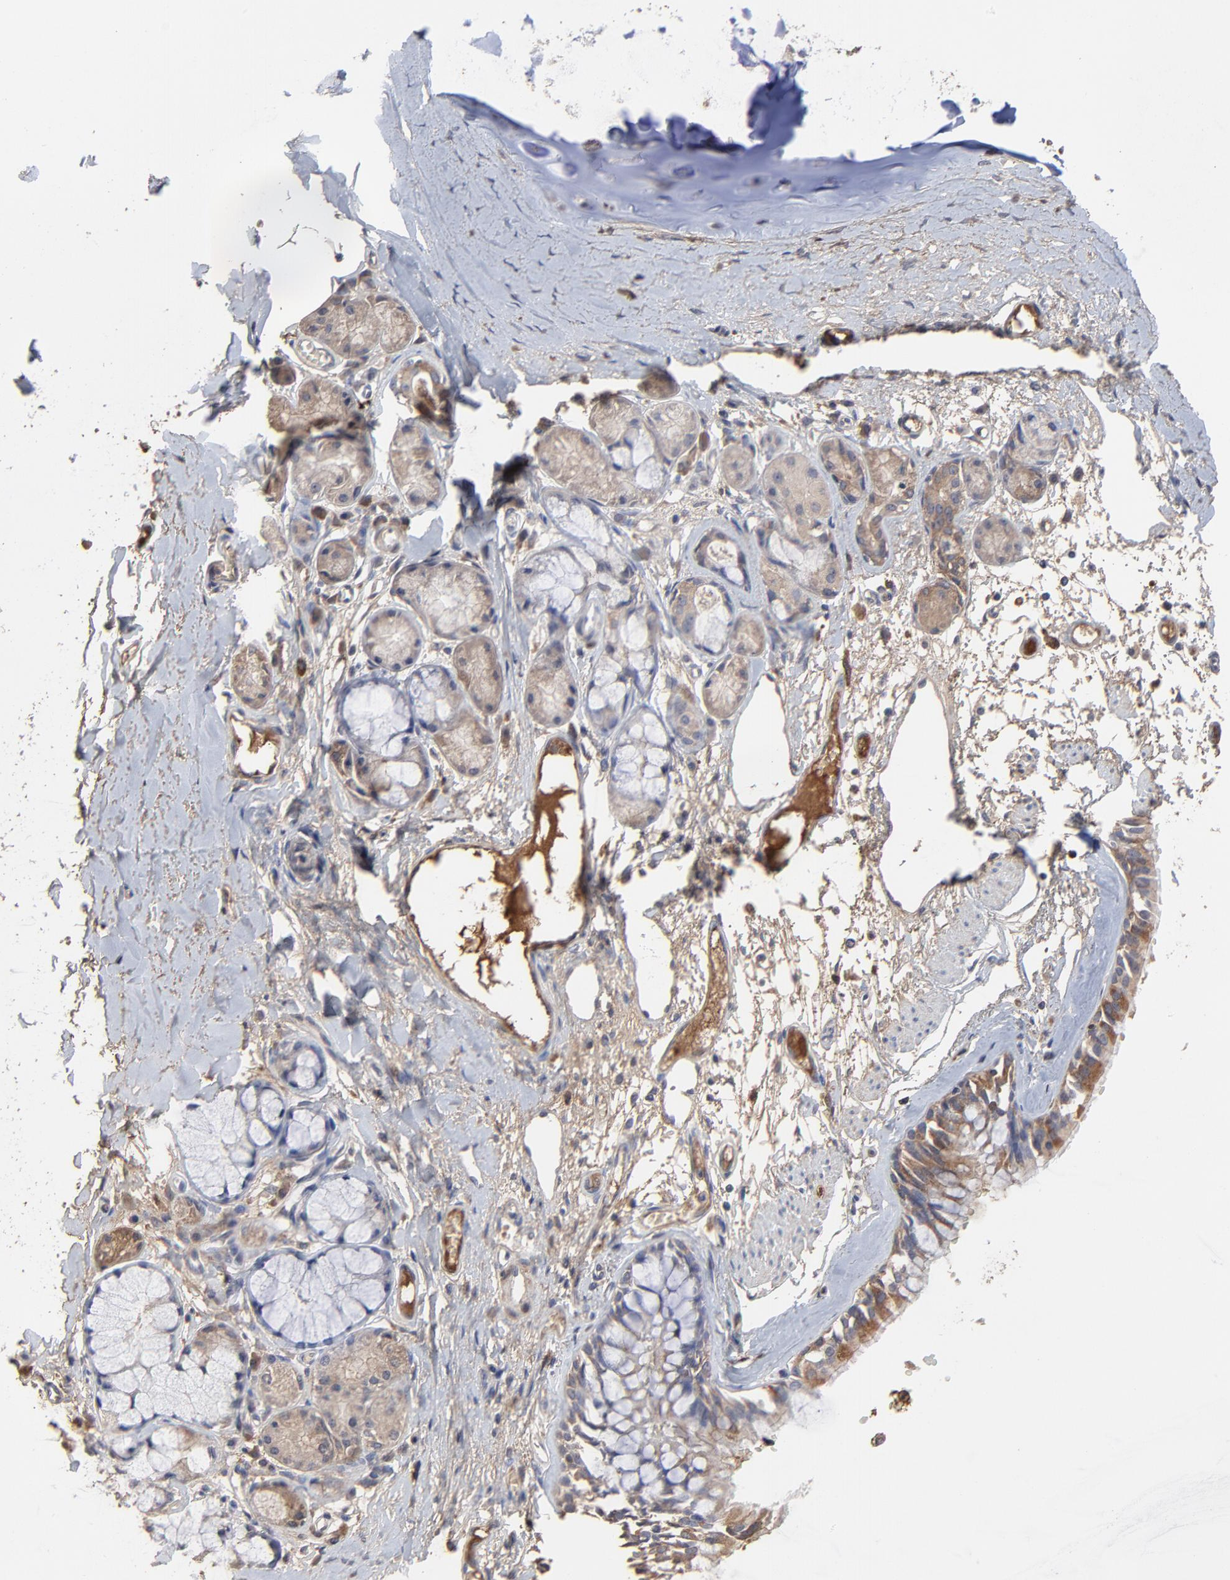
{"staining": {"intensity": "weak", "quantity": "25%-75%", "location": "cytoplasmic/membranous"}, "tissue": "bronchus", "cell_type": "Respiratory epithelial cells", "image_type": "normal", "snomed": [{"axis": "morphology", "description": "Normal tissue, NOS"}, {"axis": "topography", "description": "Bronchus"}, {"axis": "topography", "description": "Lung"}], "caption": "The image demonstrates a brown stain indicating the presence of a protein in the cytoplasmic/membranous of respiratory epithelial cells in bronchus. (Stains: DAB in brown, nuclei in blue, Microscopy: brightfield microscopy at high magnification).", "gene": "VPREB3", "patient": {"sex": "female", "age": 56}}